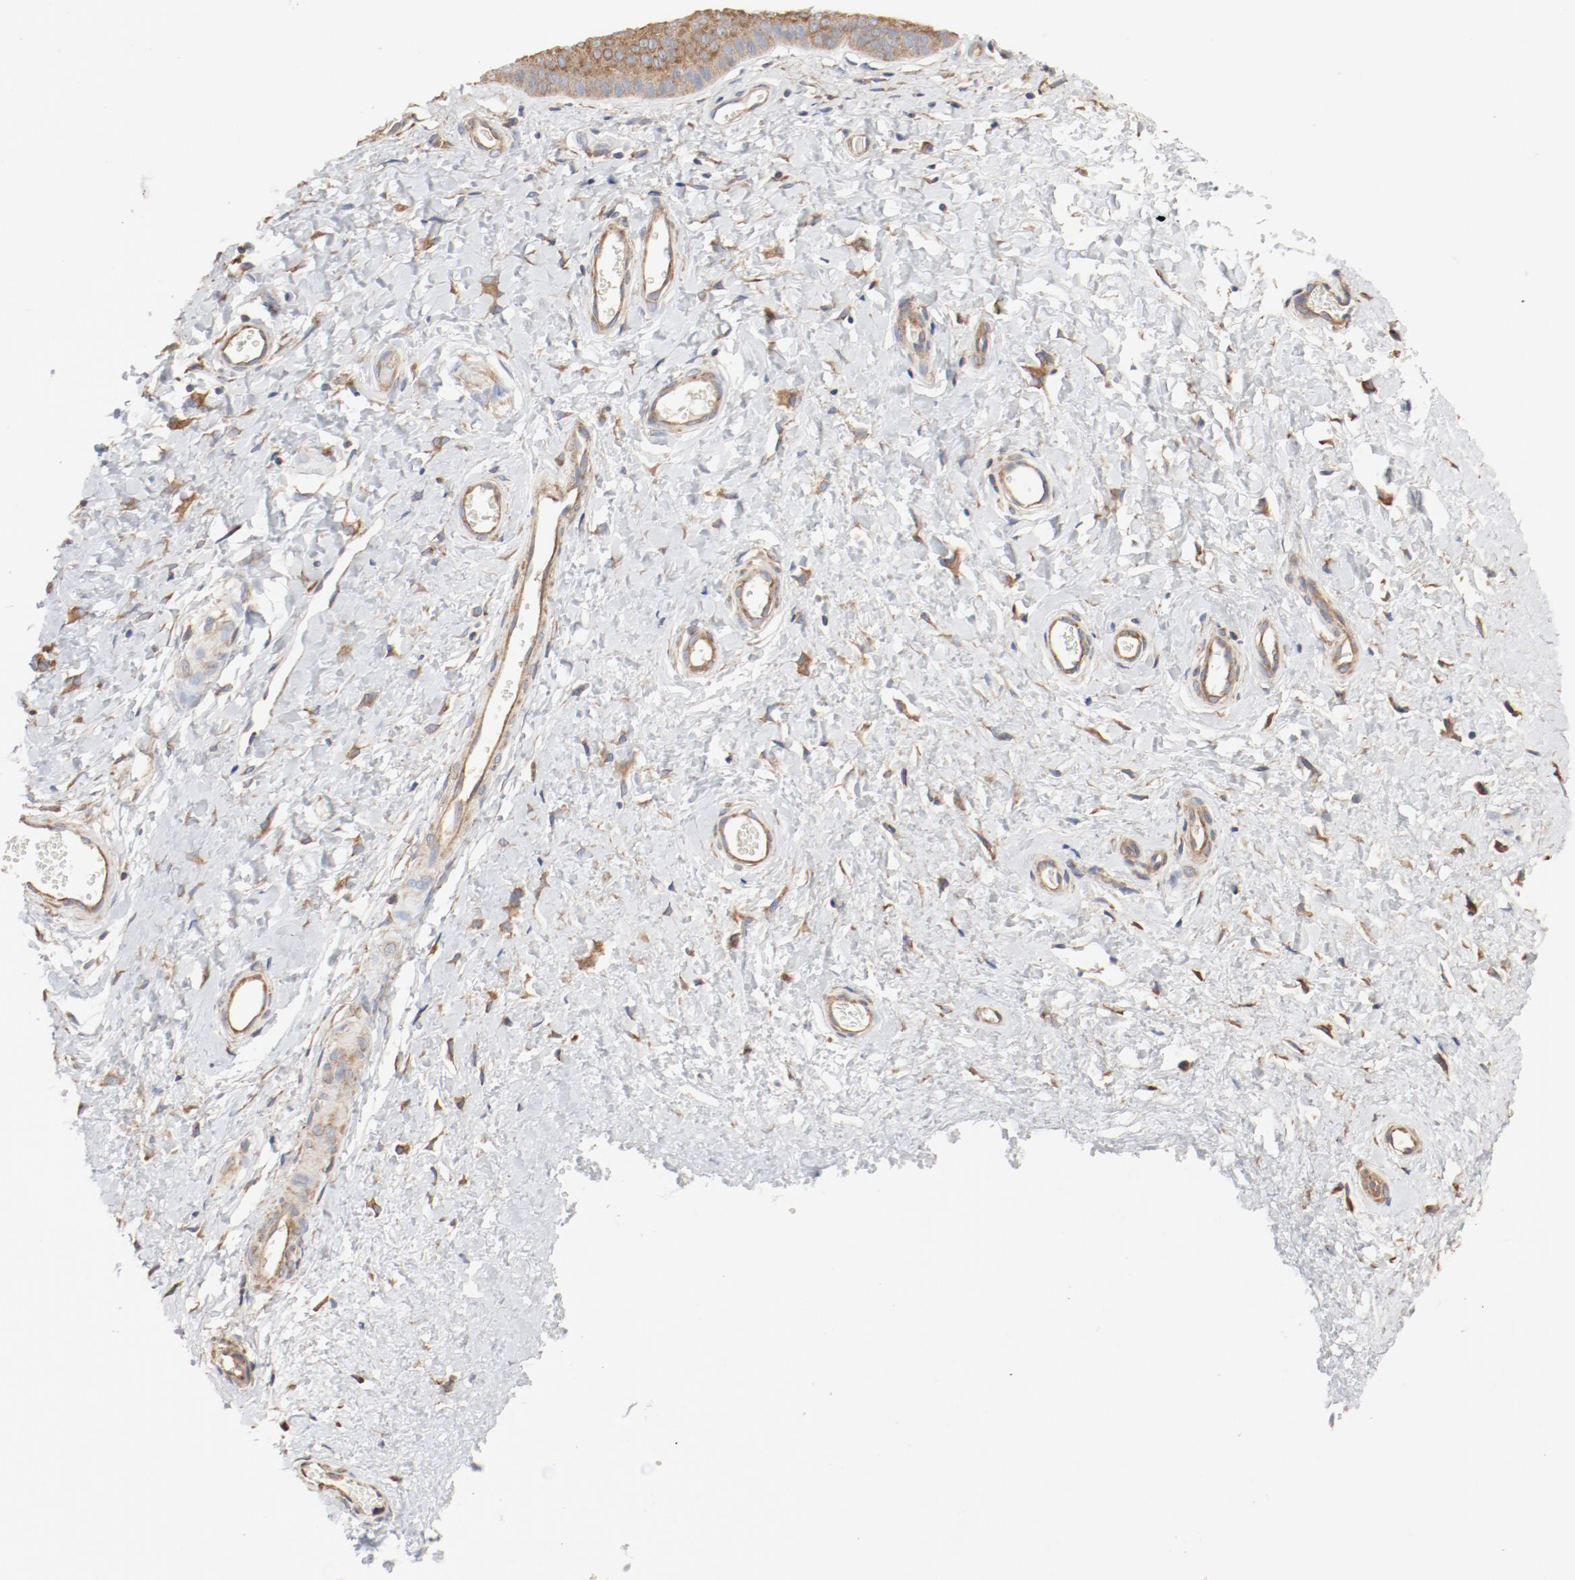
{"staining": {"intensity": "moderate", "quantity": ">75%", "location": "cytoplasmic/membranous"}, "tissue": "cervix", "cell_type": "Glandular cells", "image_type": "normal", "snomed": [{"axis": "morphology", "description": "Normal tissue, NOS"}, {"axis": "topography", "description": "Cervix"}], "caption": "Immunohistochemistry (IHC) staining of unremarkable cervix, which displays medium levels of moderate cytoplasmic/membranous positivity in approximately >75% of glandular cells indicating moderate cytoplasmic/membranous protein positivity. The staining was performed using DAB (brown) for protein detection and nuclei were counterstained in hematoxylin (blue).", "gene": "RPS6", "patient": {"sex": "female", "age": 55}}